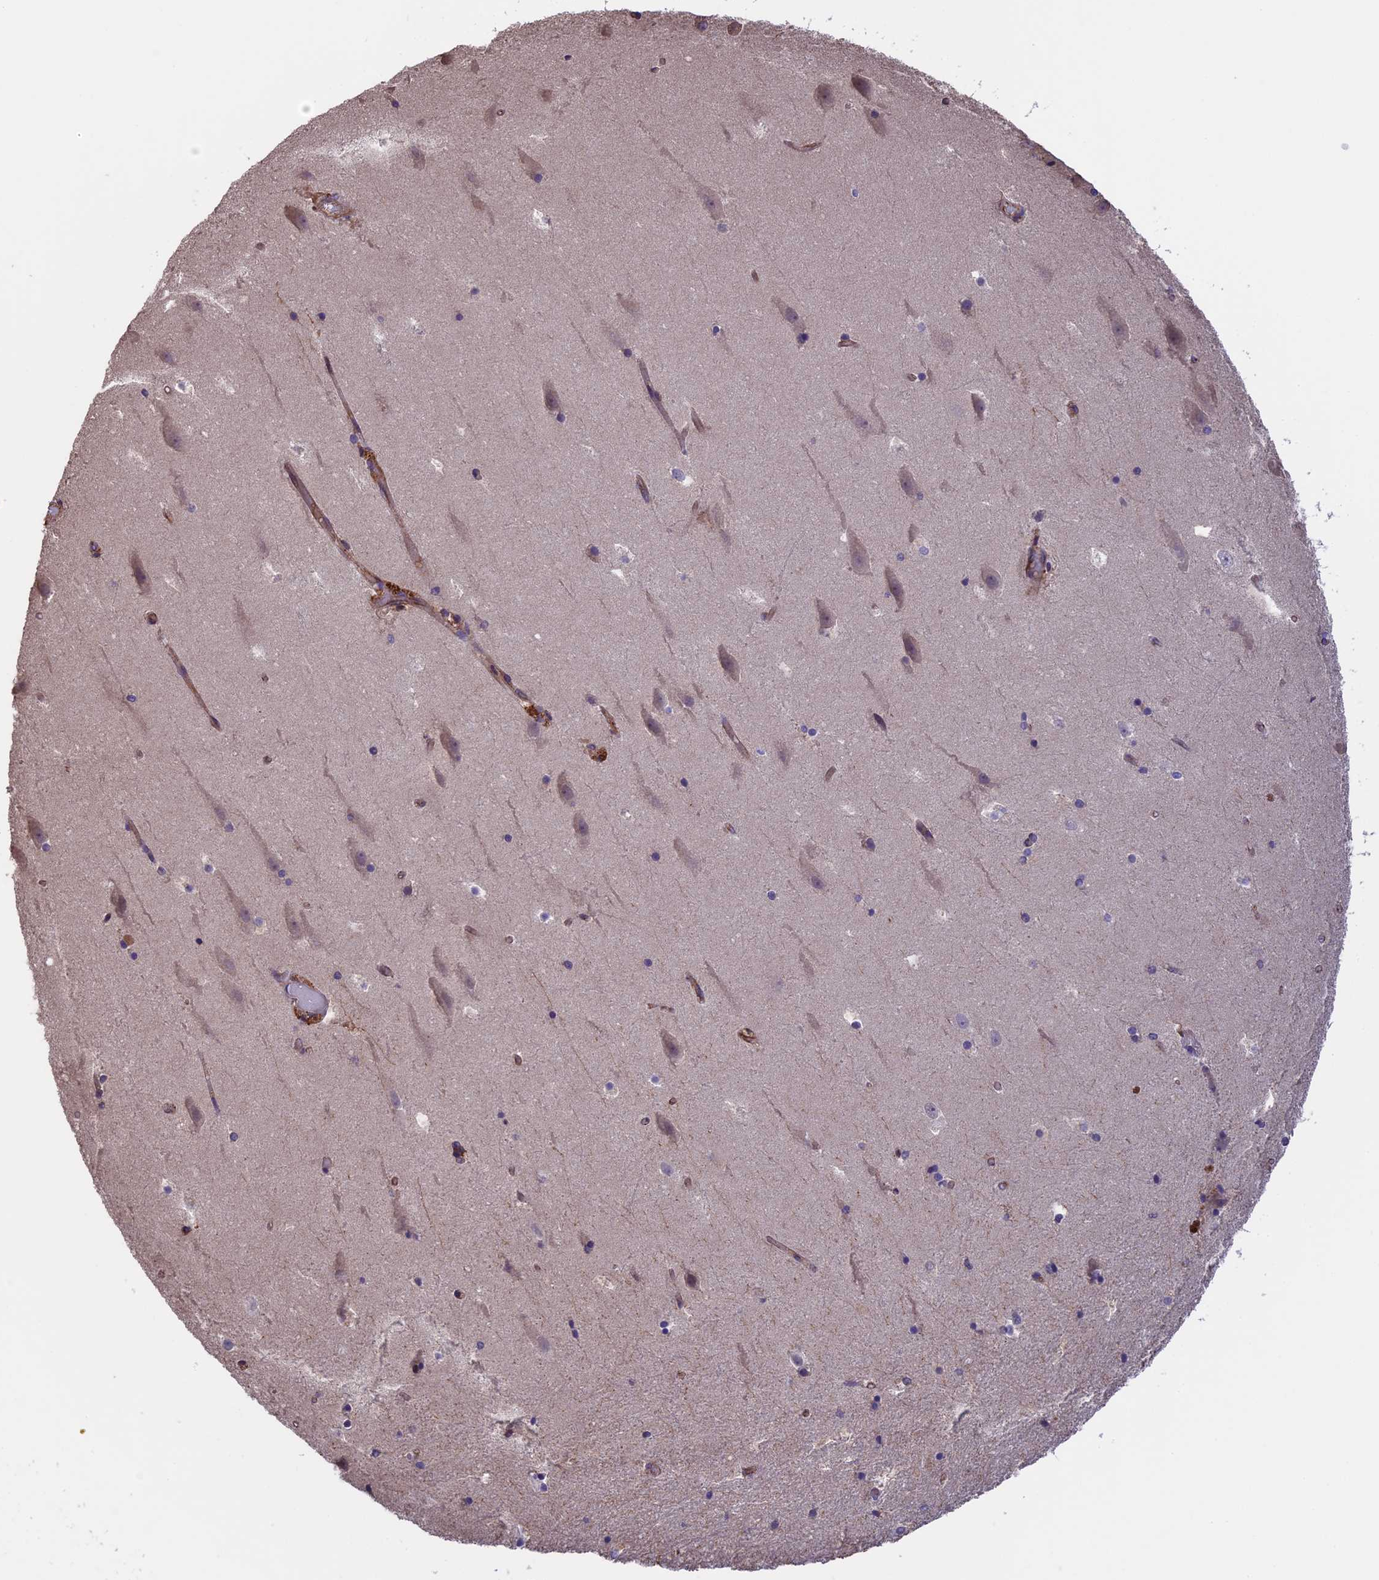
{"staining": {"intensity": "negative", "quantity": "none", "location": "none"}, "tissue": "hippocampus", "cell_type": "Glial cells", "image_type": "normal", "snomed": [{"axis": "morphology", "description": "Normal tissue, NOS"}, {"axis": "topography", "description": "Hippocampus"}], "caption": "The image displays no significant staining in glial cells of hippocampus.", "gene": "GAS8", "patient": {"sex": "female", "age": 52}}